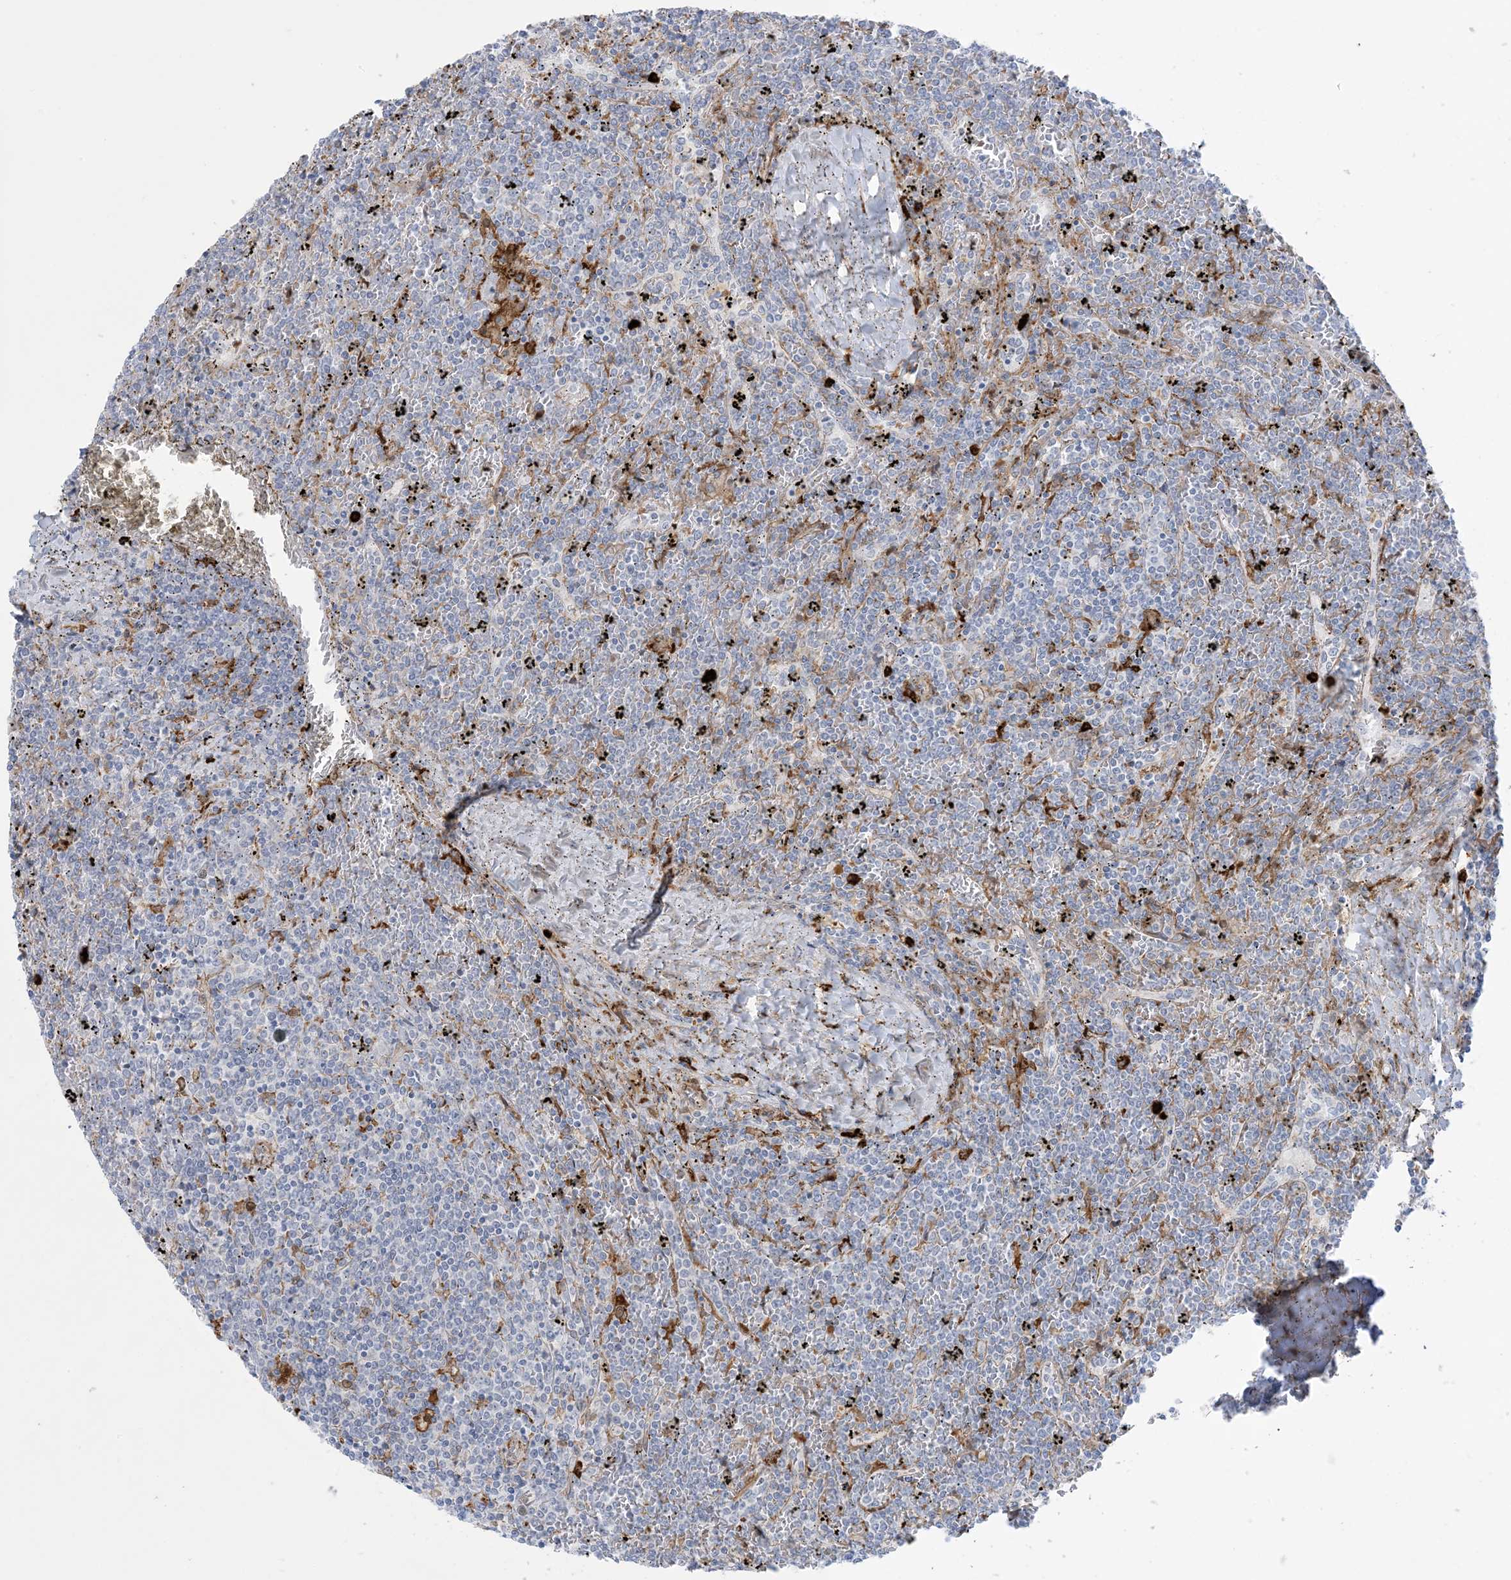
{"staining": {"intensity": "negative", "quantity": "none", "location": "none"}, "tissue": "lymphoma", "cell_type": "Tumor cells", "image_type": "cancer", "snomed": [{"axis": "morphology", "description": "Malignant lymphoma, non-Hodgkin's type, Low grade"}, {"axis": "topography", "description": "Spleen"}], "caption": "A photomicrograph of lymphoma stained for a protein displays no brown staining in tumor cells. The staining is performed using DAB brown chromogen with nuclei counter-stained in using hematoxylin.", "gene": "ICMT", "patient": {"sex": "female", "age": 19}}